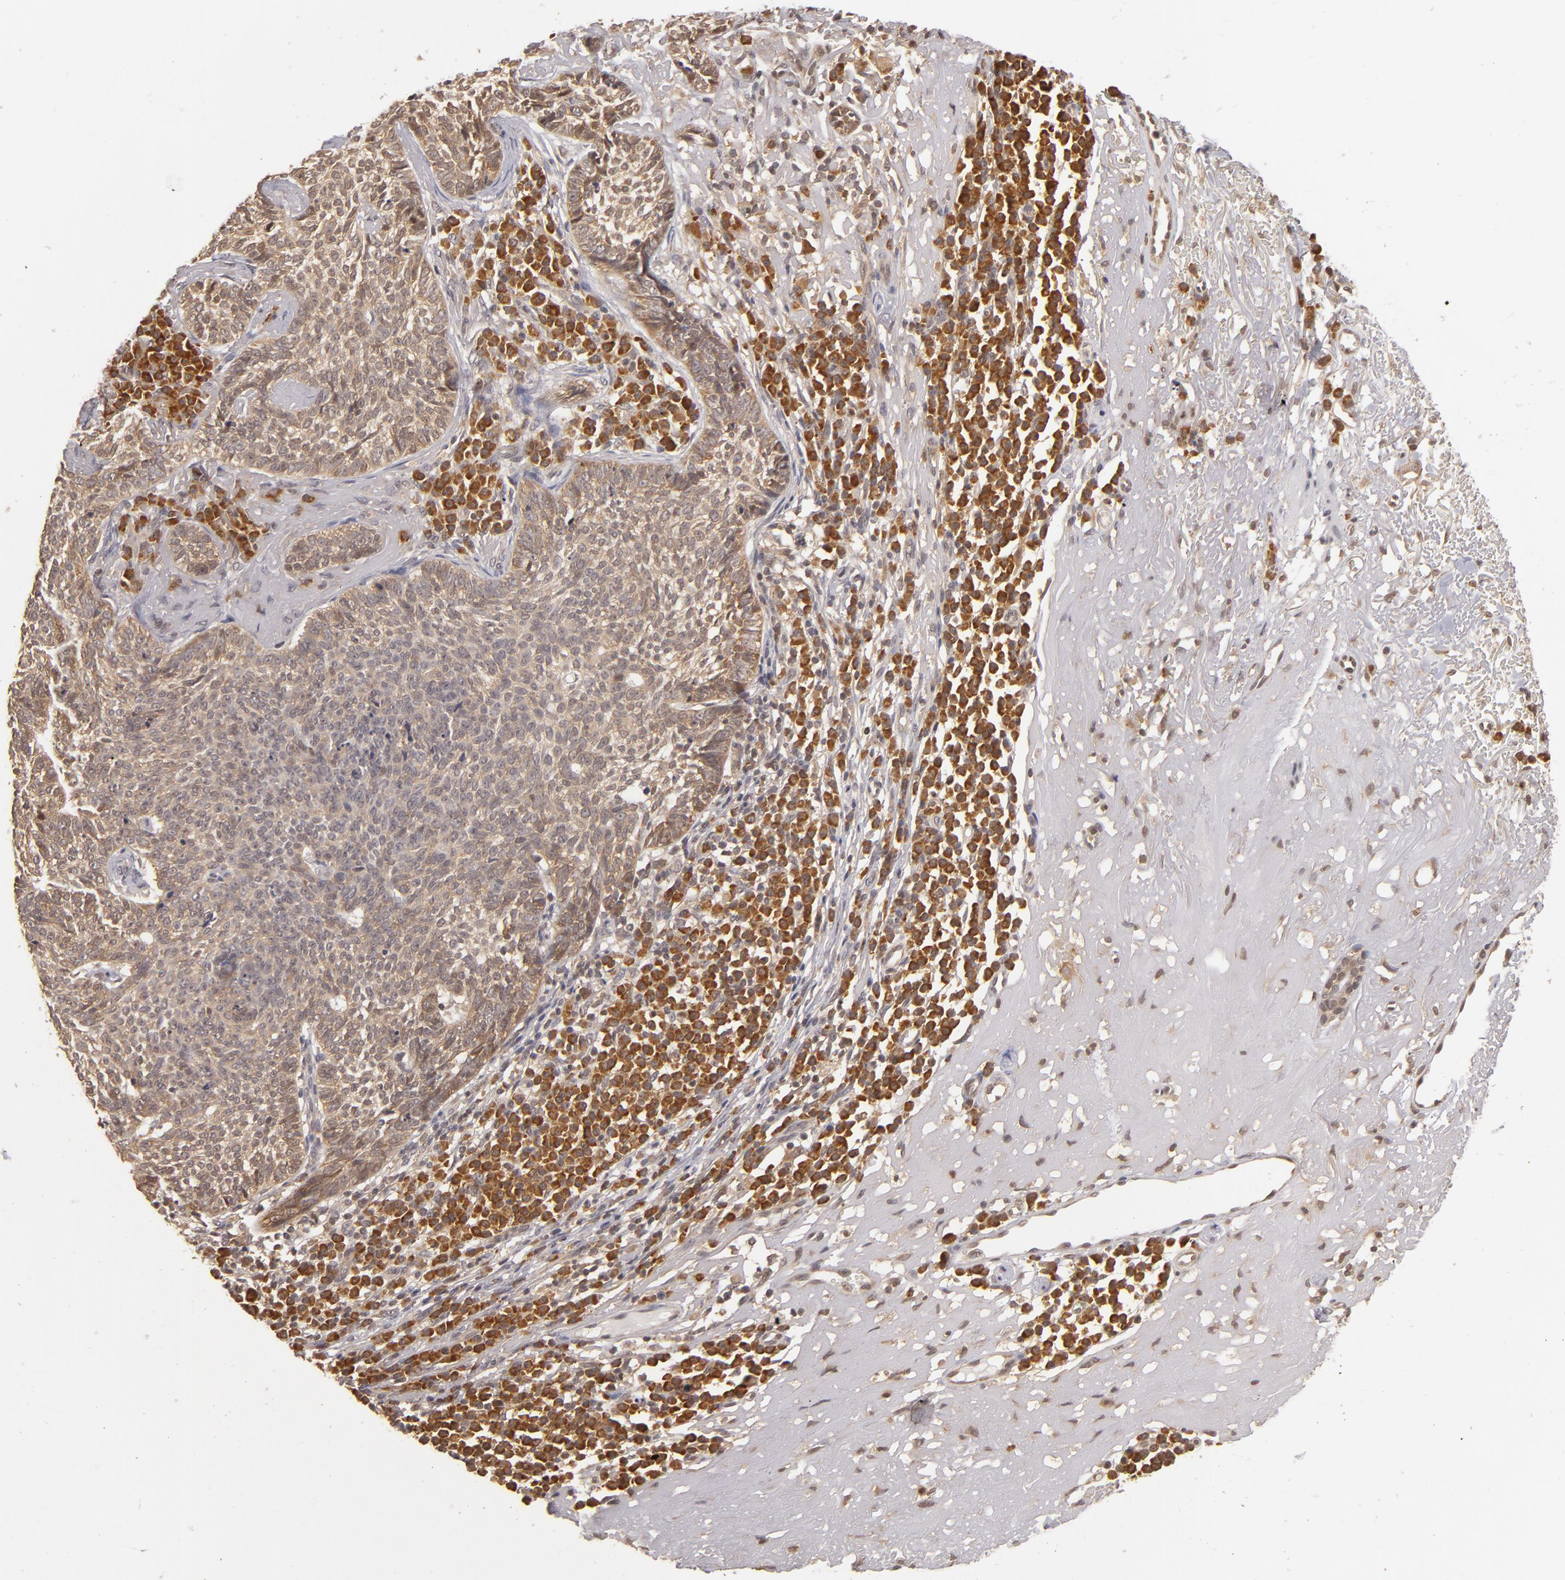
{"staining": {"intensity": "moderate", "quantity": ">75%", "location": "cytoplasmic/membranous"}, "tissue": "skin cancer", "cell_type": "Tumor cells", "image_type": "cancer", "snomed": [{"axis": "morphology", "description": "Basal cell carcinoma"}, {"axis": "topography", "description": "Skin"}], "caption": "A histopathology image showing moderate cytoplasmic/membranous staining in about >75% of tumor cells in skin cancer, as visualized by brown immunohistochemical staining.", "gene": "MAPK3", "patient": {"sex": "female", "age": 89}}